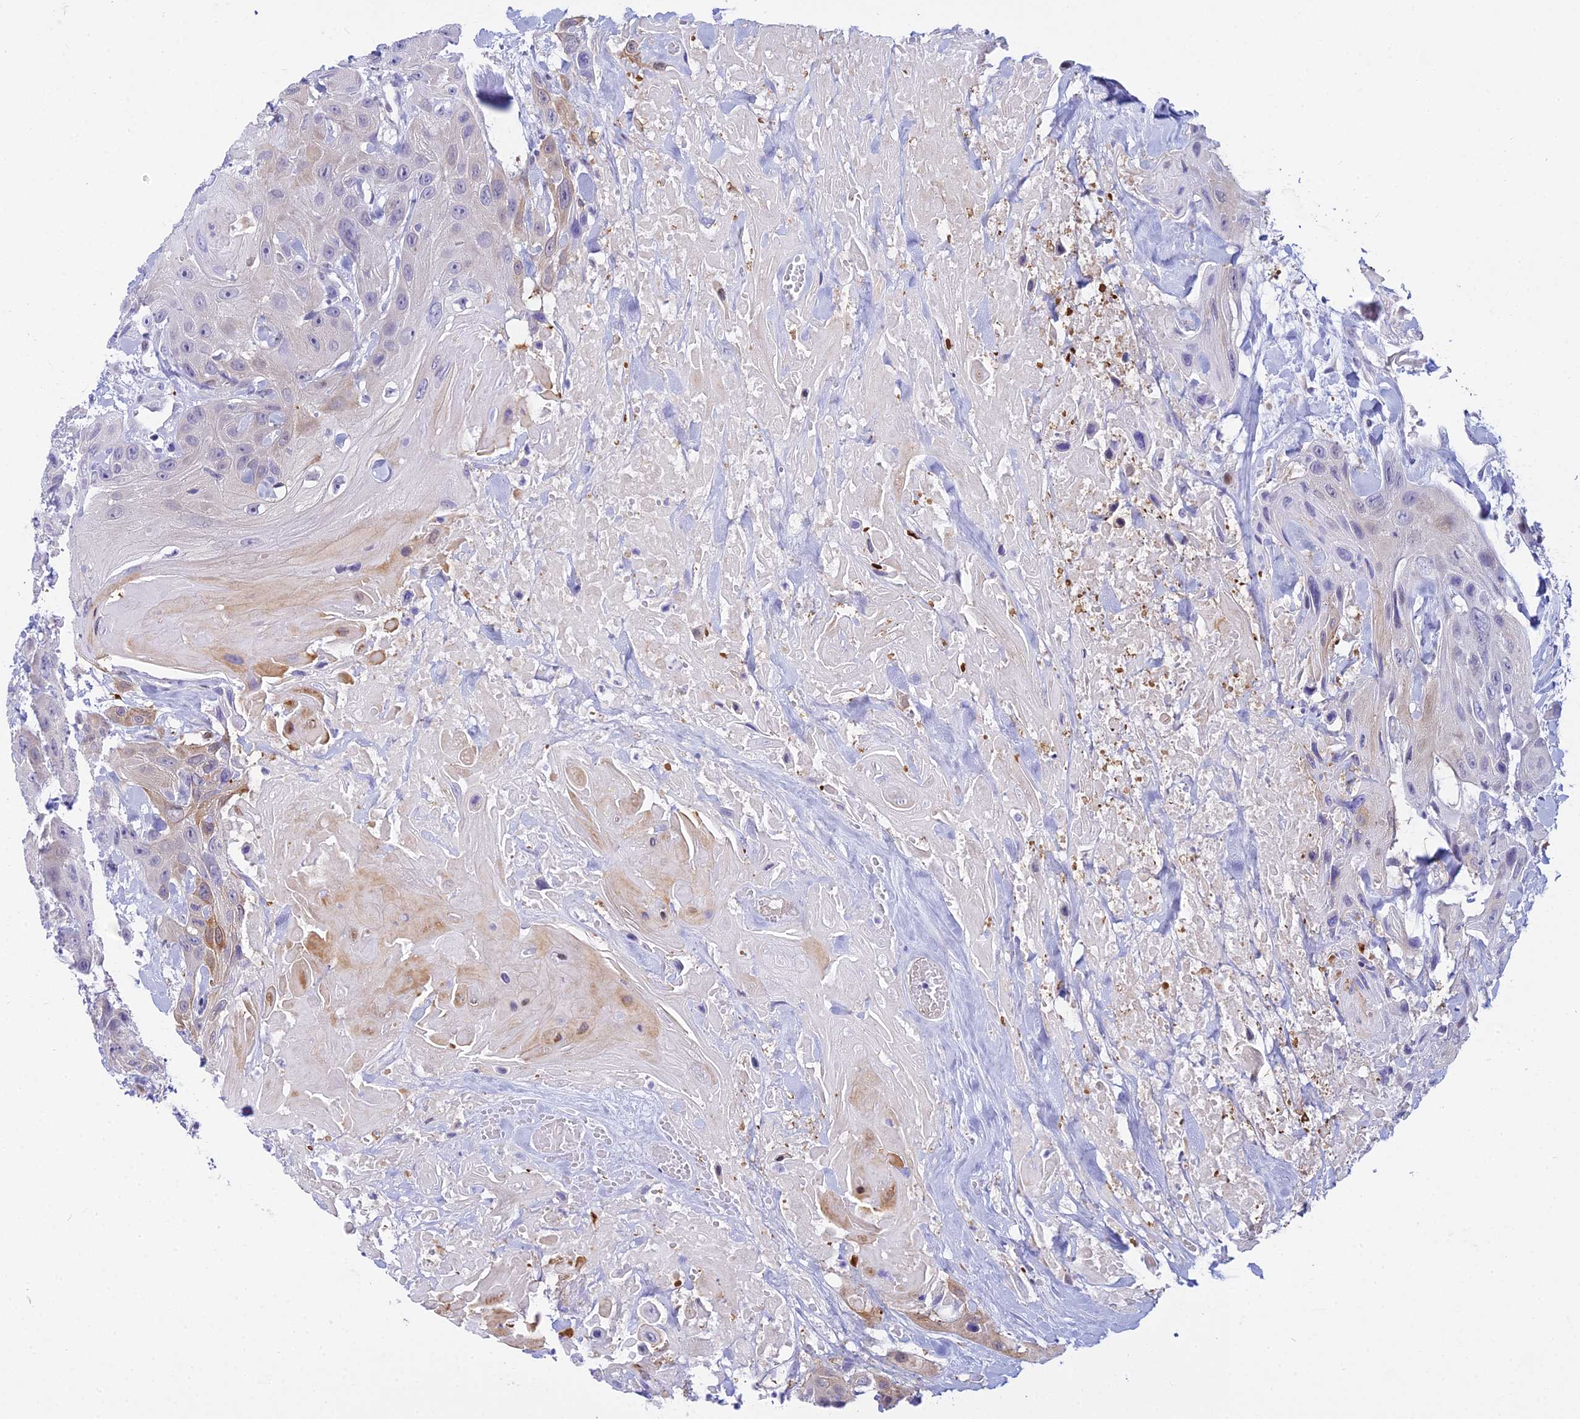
{"staining": {"intensity": "moderate", "quantity": "<25%", "location": "cytoplasmic/membranous"}, "tissue": "head and neck cancer", "cell_type": "Tumor cells", "image_type": "cancer", "snomed": [{"axis": "morphology", "description": "Squamous cell carcinoma, NOS"}, {"axis": "topography", "description": "Head-Neck"}], "caption": "Immunohistochemistry photomicrograph of neoplastic tissue: head and neck cancer stained using immunohistochemistry exhibits low levels of moderate protein expression localized specifically in the cytoplasmic/membranous of tumor cells, appearing as a cytoplasmic/membranous brown color.", "gene": "ZMIZ1", "patient": {"sex": "male", "age": 81}}